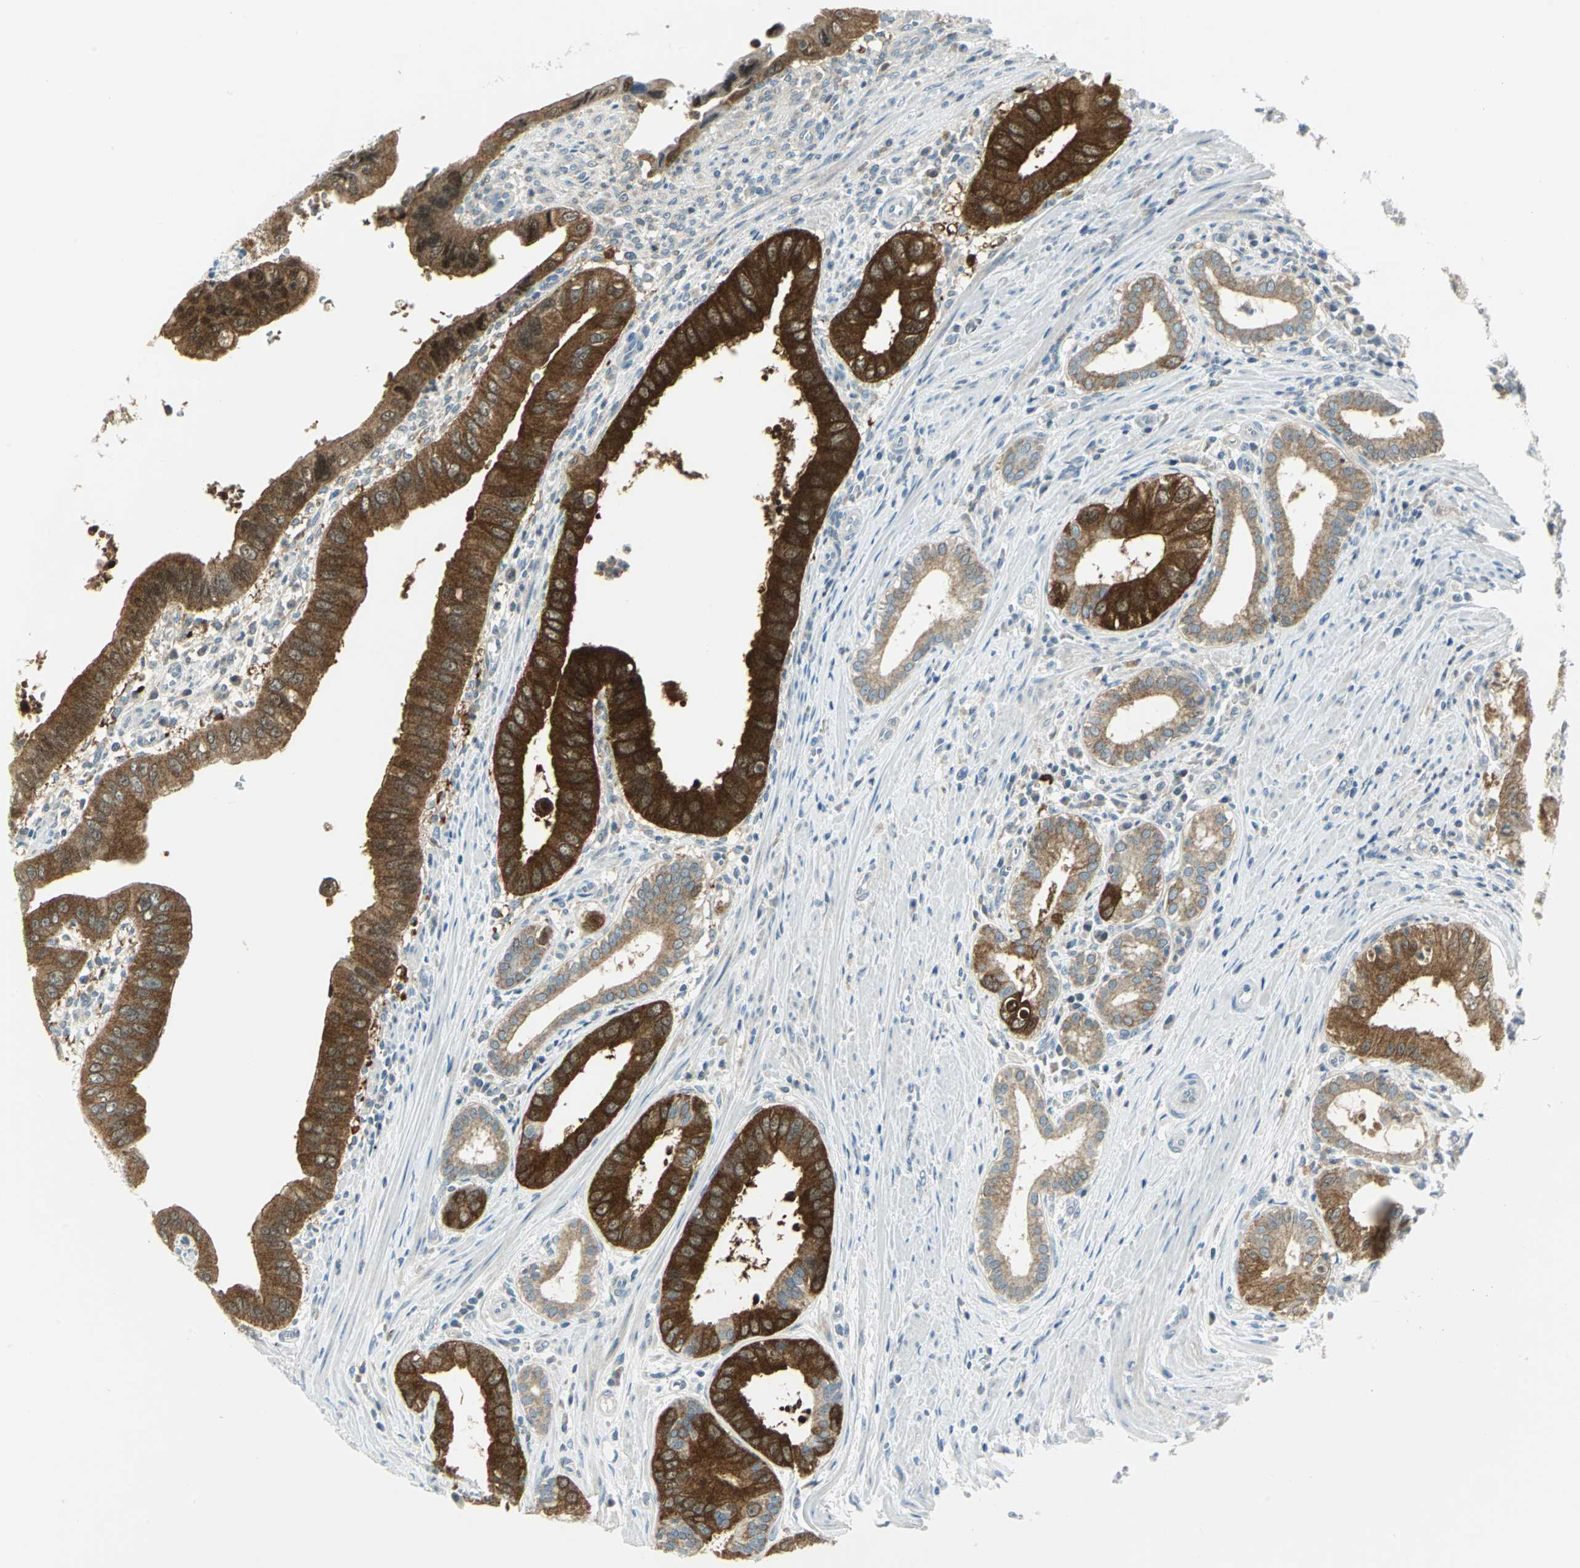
{"staining": {"intensity": "strong", "quantity": ">75%", "location": "cytoplasmic/membranous"}, "tissue": "pancreatic cancer", "cell_type": "Tumor cells", "image_type": "cancer", "snomed": [{"axis": "morphology", "description": "Normal tissue, NOS"}, {"axis": "topography", "description": "Lymph node"}], "caption": "The photomicrograph reveals a brown stain indicating the presence of a protein in the cytoplasmic/membranous of tumor cells in pancreatic cancer.", "gene": "ALDOA", "patient": {"sex": "male", "age": 50}}